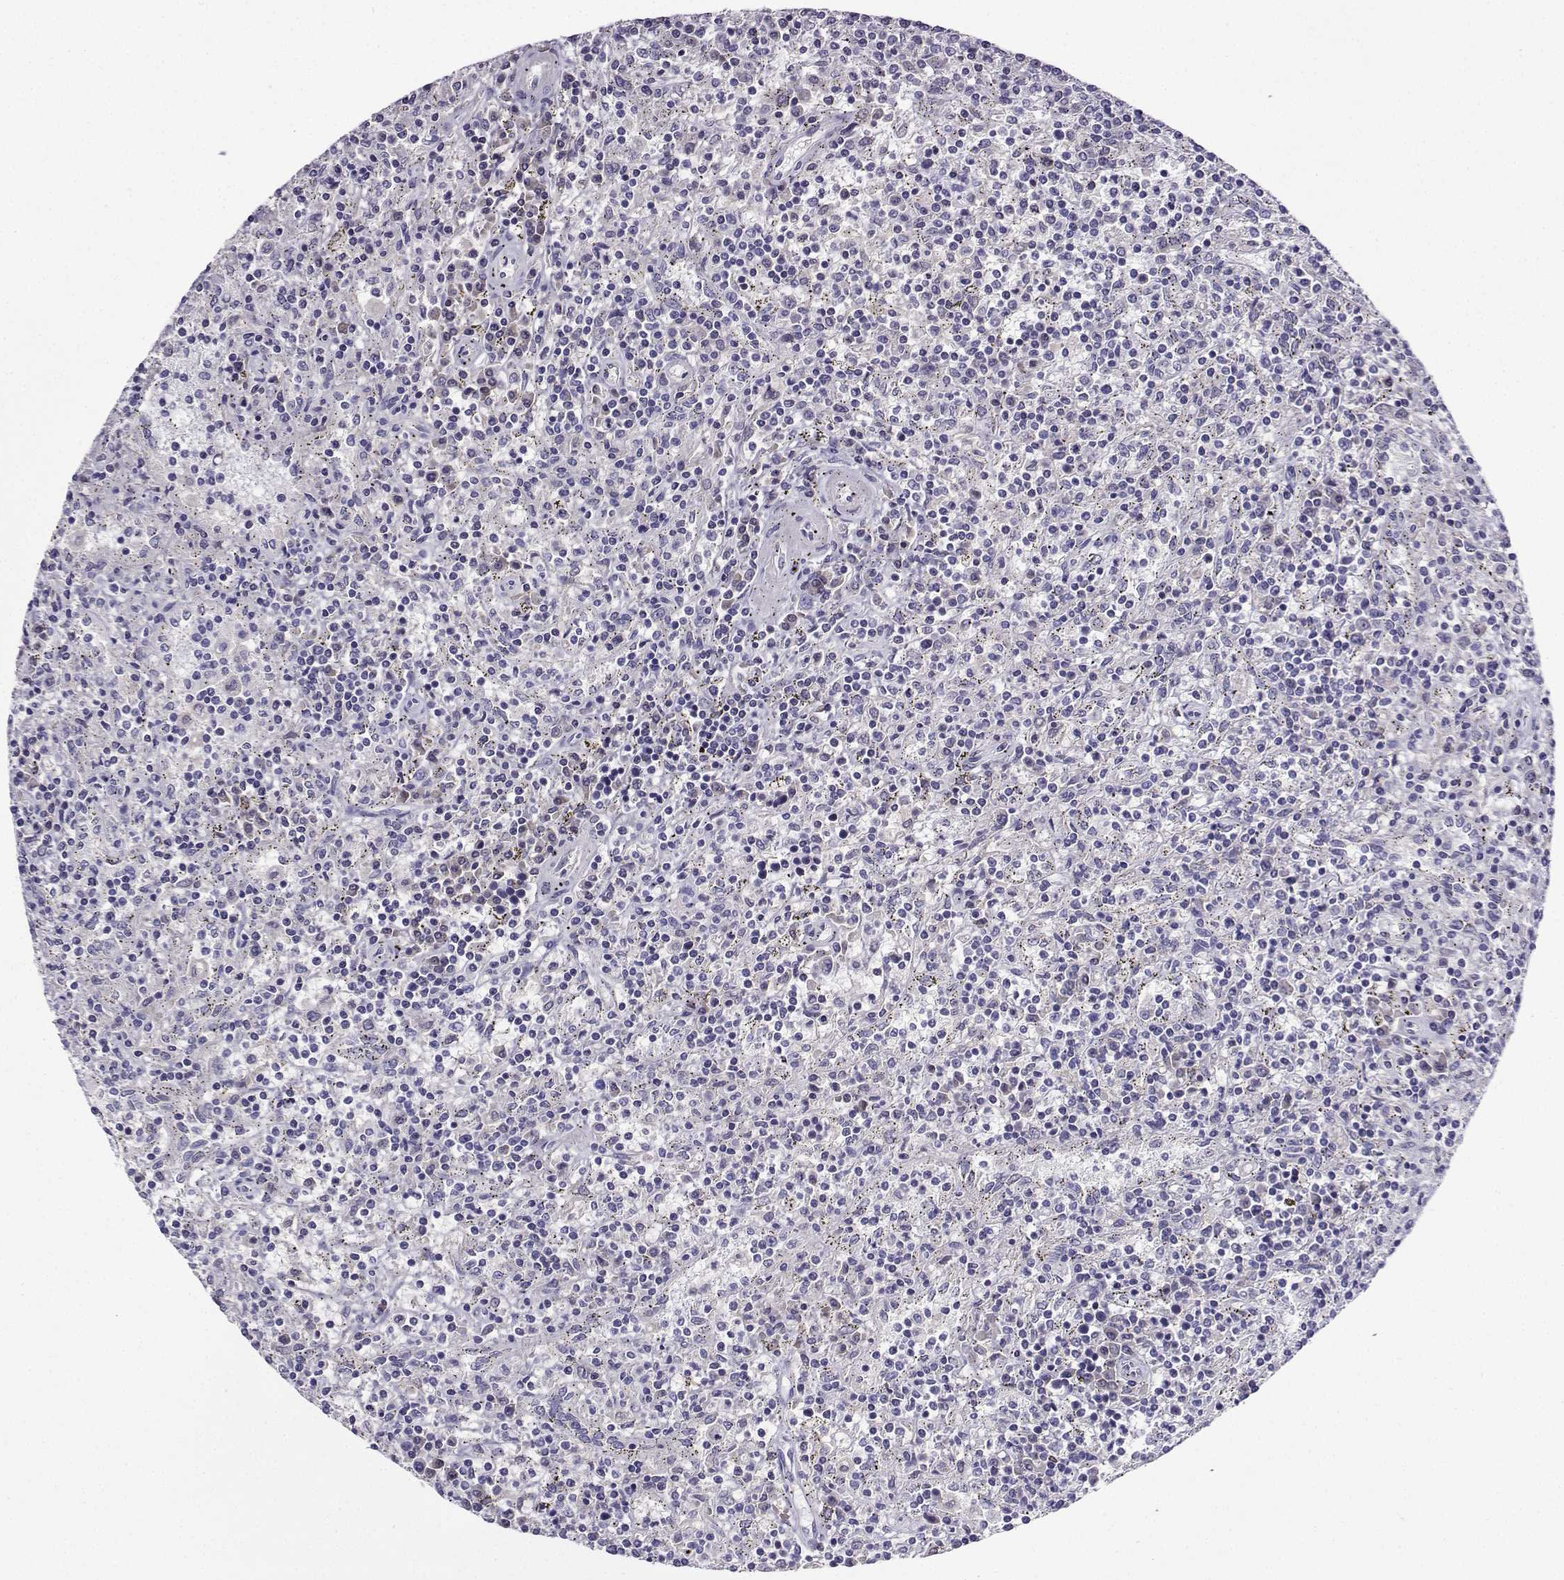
{"staining": {"intensity": "negative", "quantity": "none", "location": "none"}, "tissue": "lymphoma", "cell_type": "Tumor cells", "image_type": "cancer", "snomed": [{"axis": "morphology", "description": "Malignant lymphoma, non-Hodgkin's type, Low grade"}, {"axis": "topography", "description": "Spleen"}], "caption": "Histopathology image shows no significant protein staining in tumor cells of lymphoma.", "gene": "LINGO1", "patient": {"sex": "male", "age": 62}}